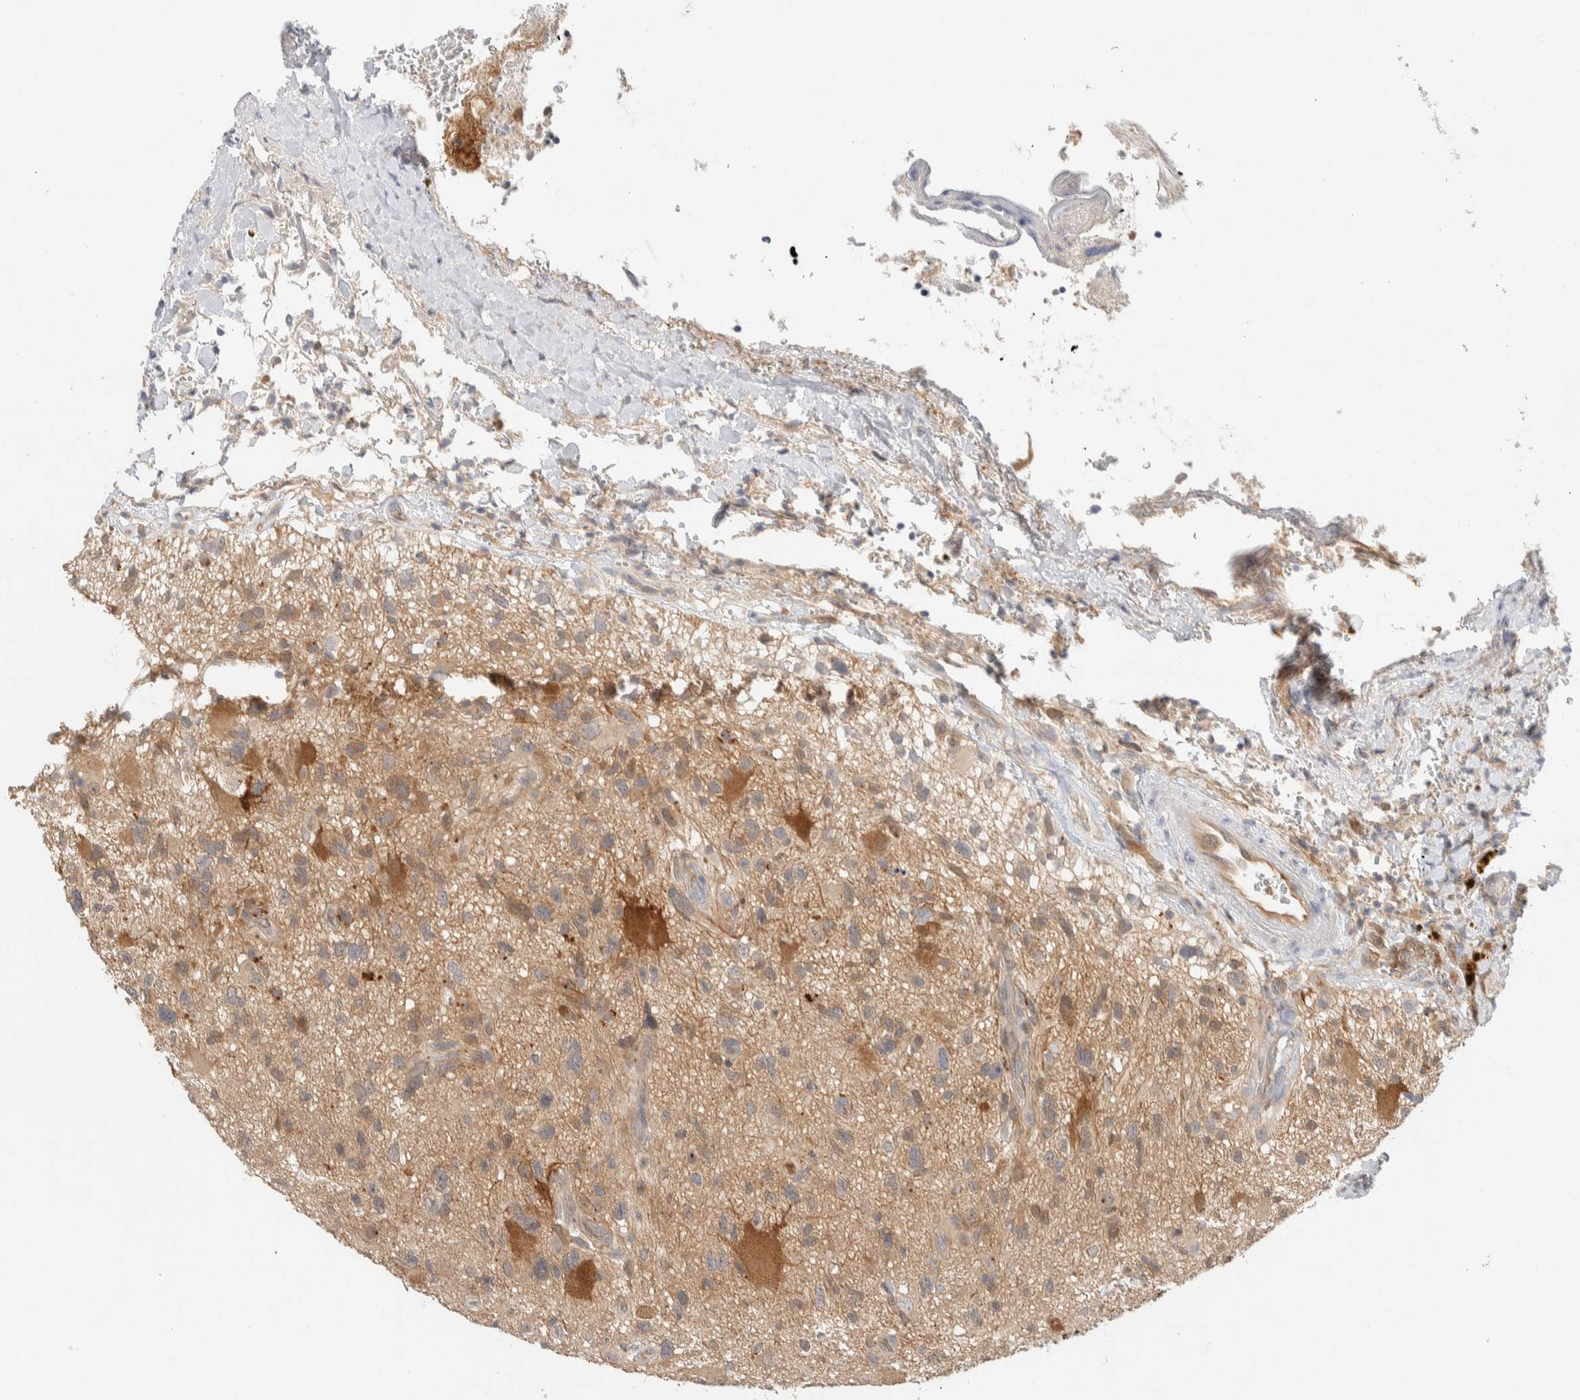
{"staining": {"intensity": "weak", "quantity": "25%-75%", "location": "cytoplasmic/membranous"}, "tissue": "glioma", "cell_type": "Tumor cells", "image_type": "cancer", "snomed": [{"axis": "morphology", "description": "Glioma, malignant, High grade"}, {"axis": "topography", "description": "Brain"}], "caption": "High-magnification brightfield microscopy of high-grade glioma (malignant) stained with DAB (3,3'-diaminobenzidine) (brown) and counterstained with hematoxylin (blue). tumor cells exhibit weak cytoplasmic/membranous expression is present in approximately25%-75% of cells. Ihc stains the protein in brown and the nuclei are stained blue.", "gene": "GCLM", "patient": {"sex": "male", "age": 33}}